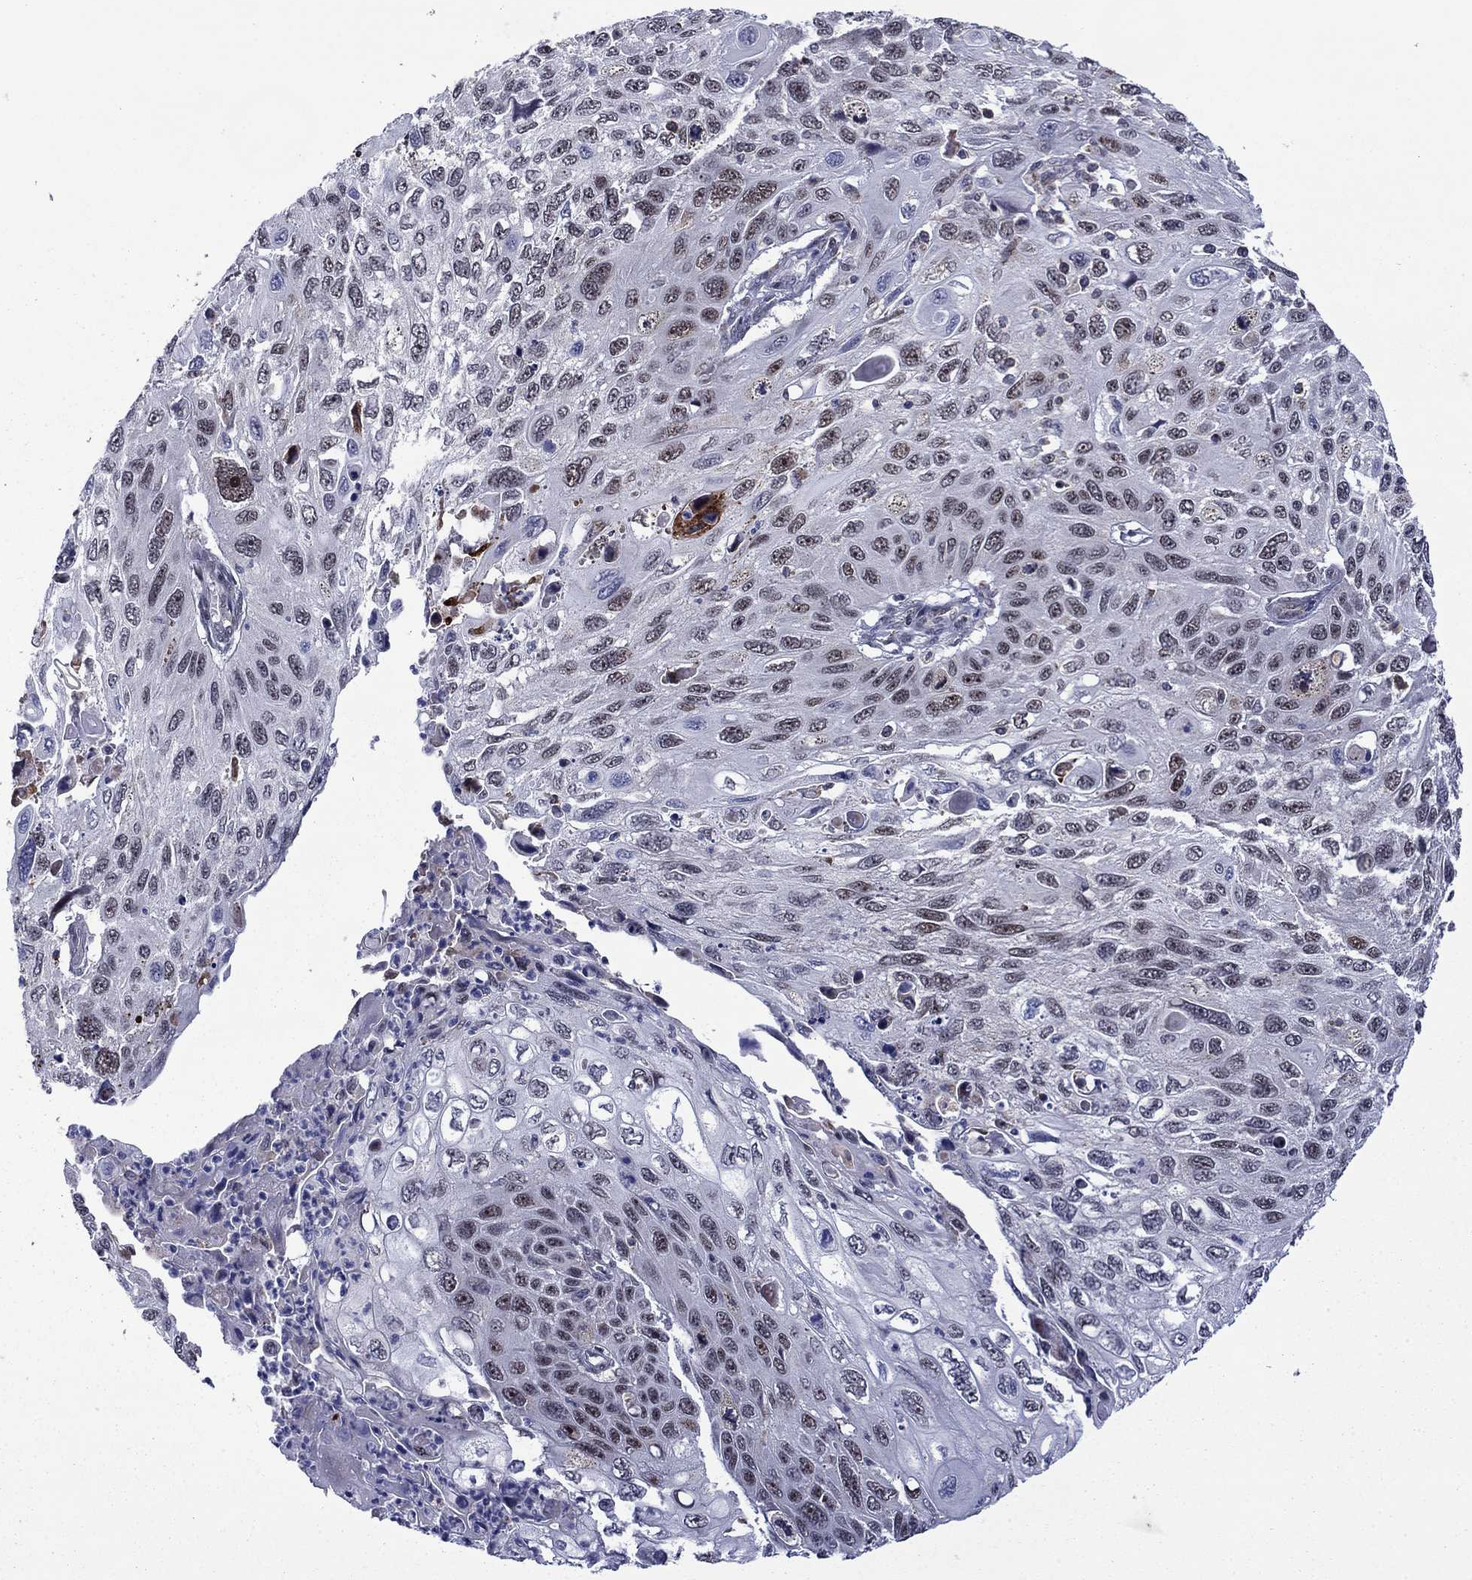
{"staining": {"intensity": "strong", "quantity": "25%-75%", "location": "nuclear"}, "tissue": "cervical cancer", "cell_type": "Tumor cells", "image_type": "cancer", "snomed": [{"axis": "morphology", "description": "Squamous cell carcinoma, NOS"}, {"axis": "topography", "description": "Cervix"}], "caption": "Tumor cells demonstrate high levels of strong nuclear staining in approximately 25%-75% of cells in cervical cancer (squamous cell carcinoma). (IHC, brightfield microscopy, high magnification).", "gene": "SURF2", "patient": {"sex": "female", "age": 70}}